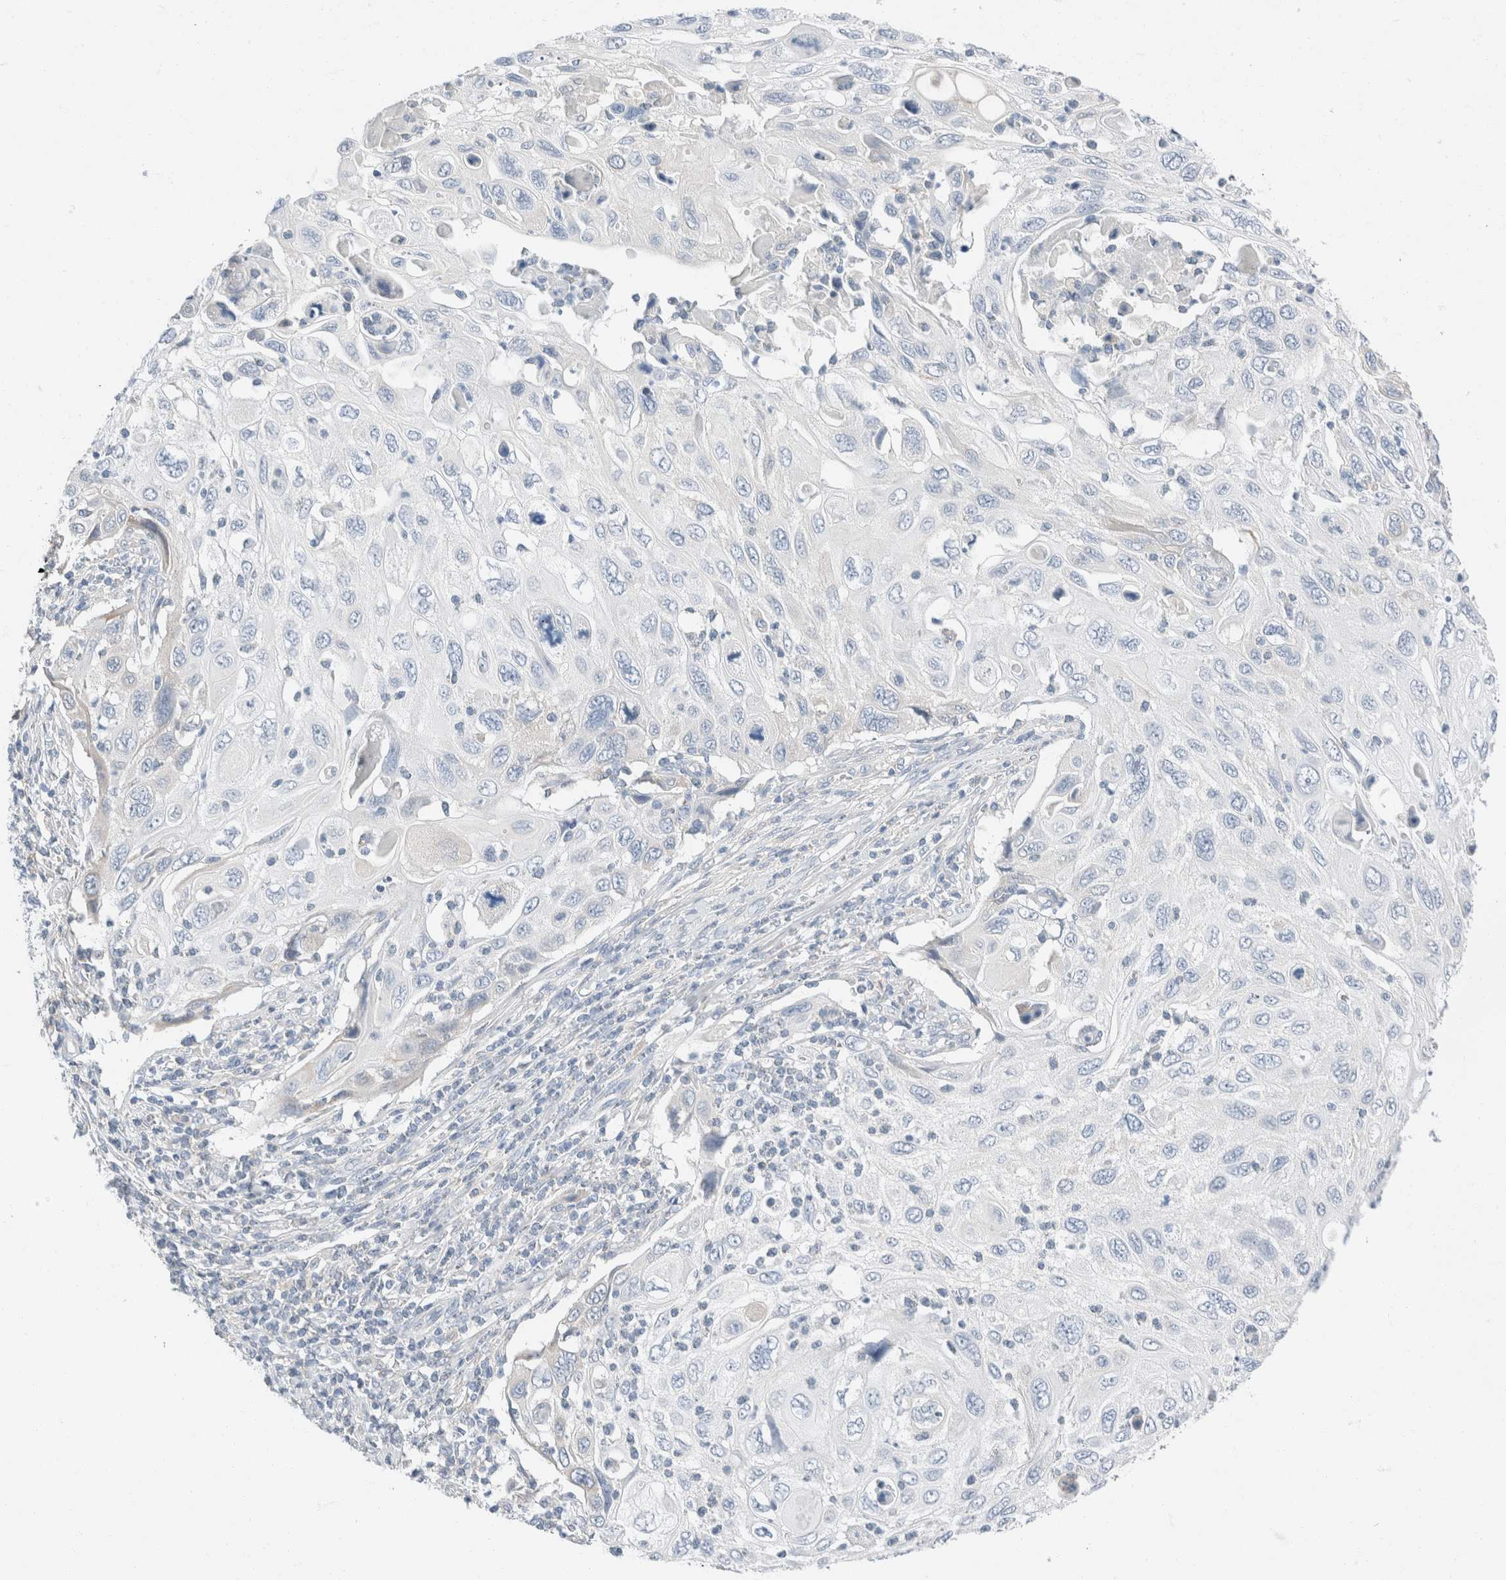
{"staining": {"intensity": "negative", "quantity": "none", "location": "none"}, "tissue": "cervical cancer", "cell_type": "Tumor cells", "image_type": "cancer", "snomed": [{"axis": "morphology", "description": "Squamous cell carcinoma, NOS"}, {"axis": "topography", "description": "Cervix"}], "caption": "An image of human cervical cancer is negative for staining in tumor cells. The staining was performed using DAB to visualize the protein expression in brown, while the nuclei were stained in blue with hematoxylin (Magnification: 20x).", "gene": "PCM1", "patient": {"sex": "female", "age": 70}}